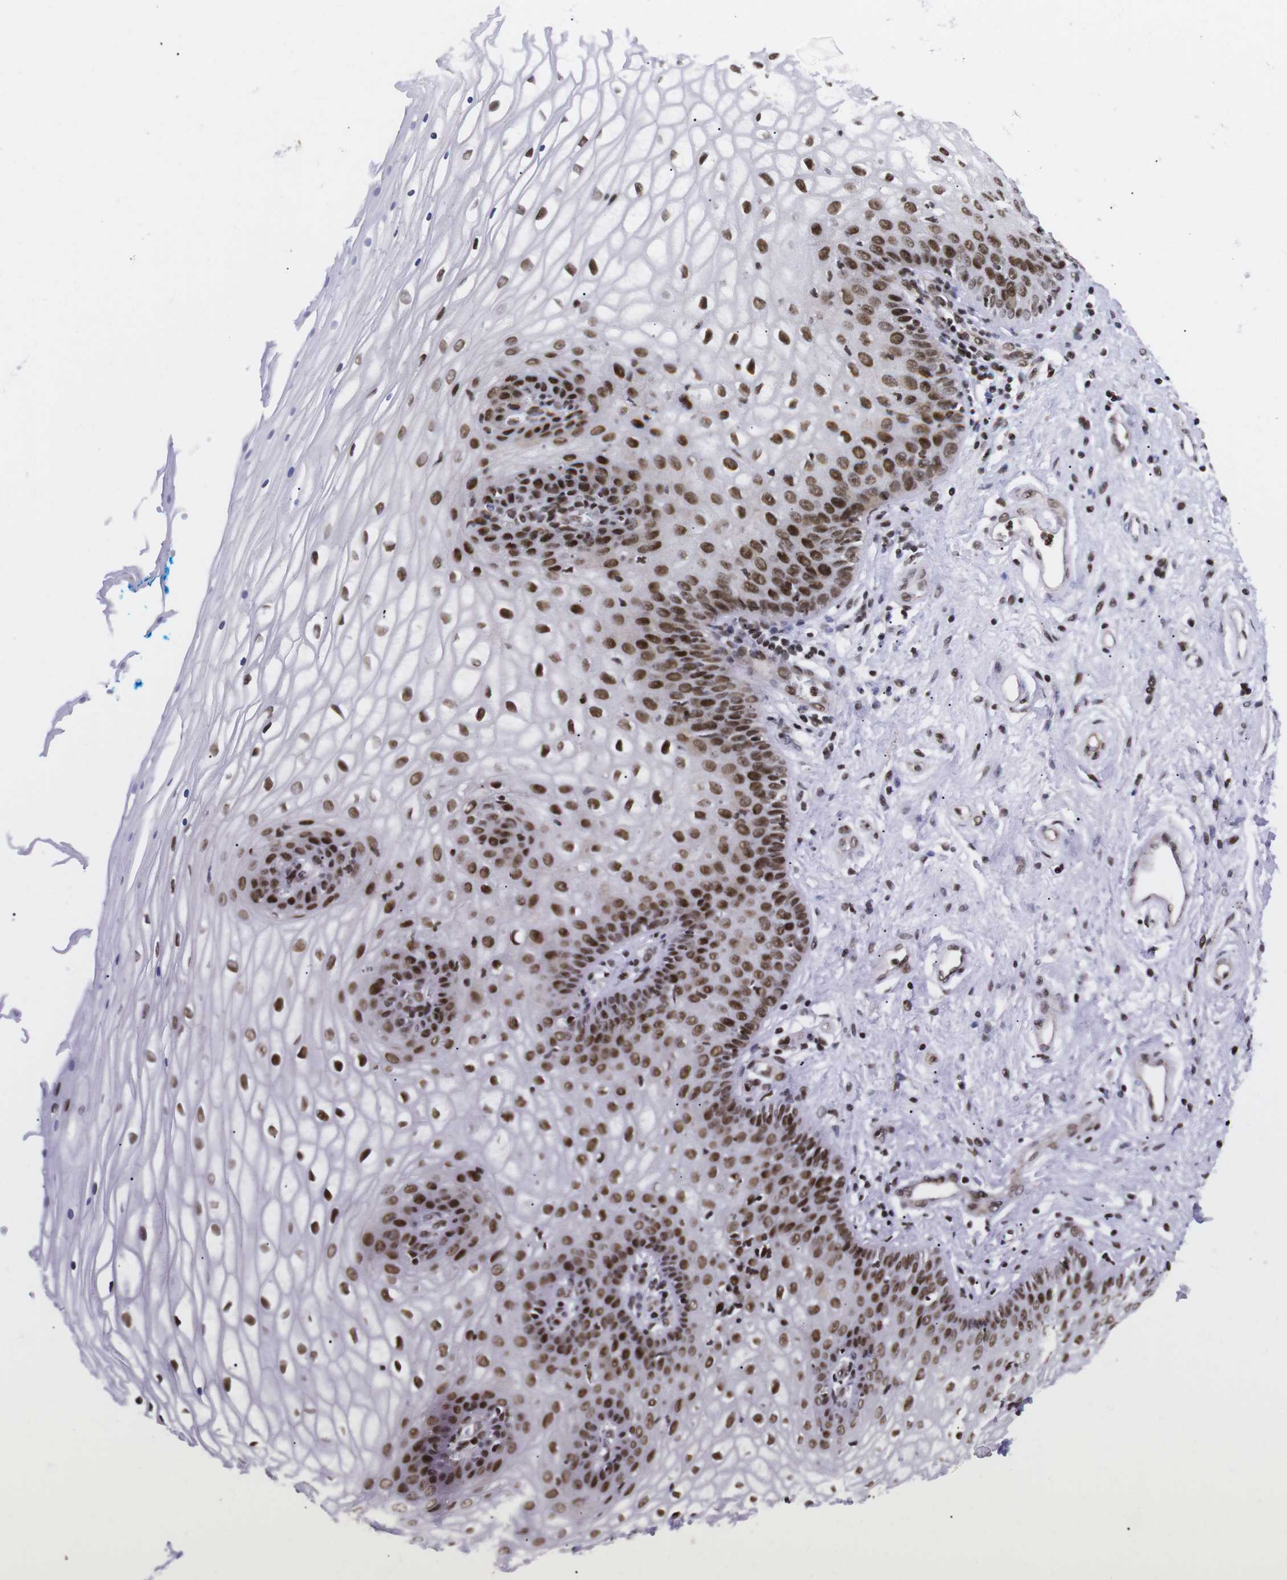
{"staining": {"intensity": "strong", "quantity": ">75%", "location": "nuclear"}, "tissue": "vagina", "cell_type": "Squamous epithelial cells", "image_type": "normal", "snomed": [{"axis": "morphology", "description": "Normal tissue, NOS"}, {"axis": "topography", "description": "Vagina"}], "caption": "Human vagina stained with a brown dye displays strong nuclear positive expression in about >75% of squamous epithelial cells.", "gene": "ARID1A", "patient": {"sex": "female", "age": 34}}